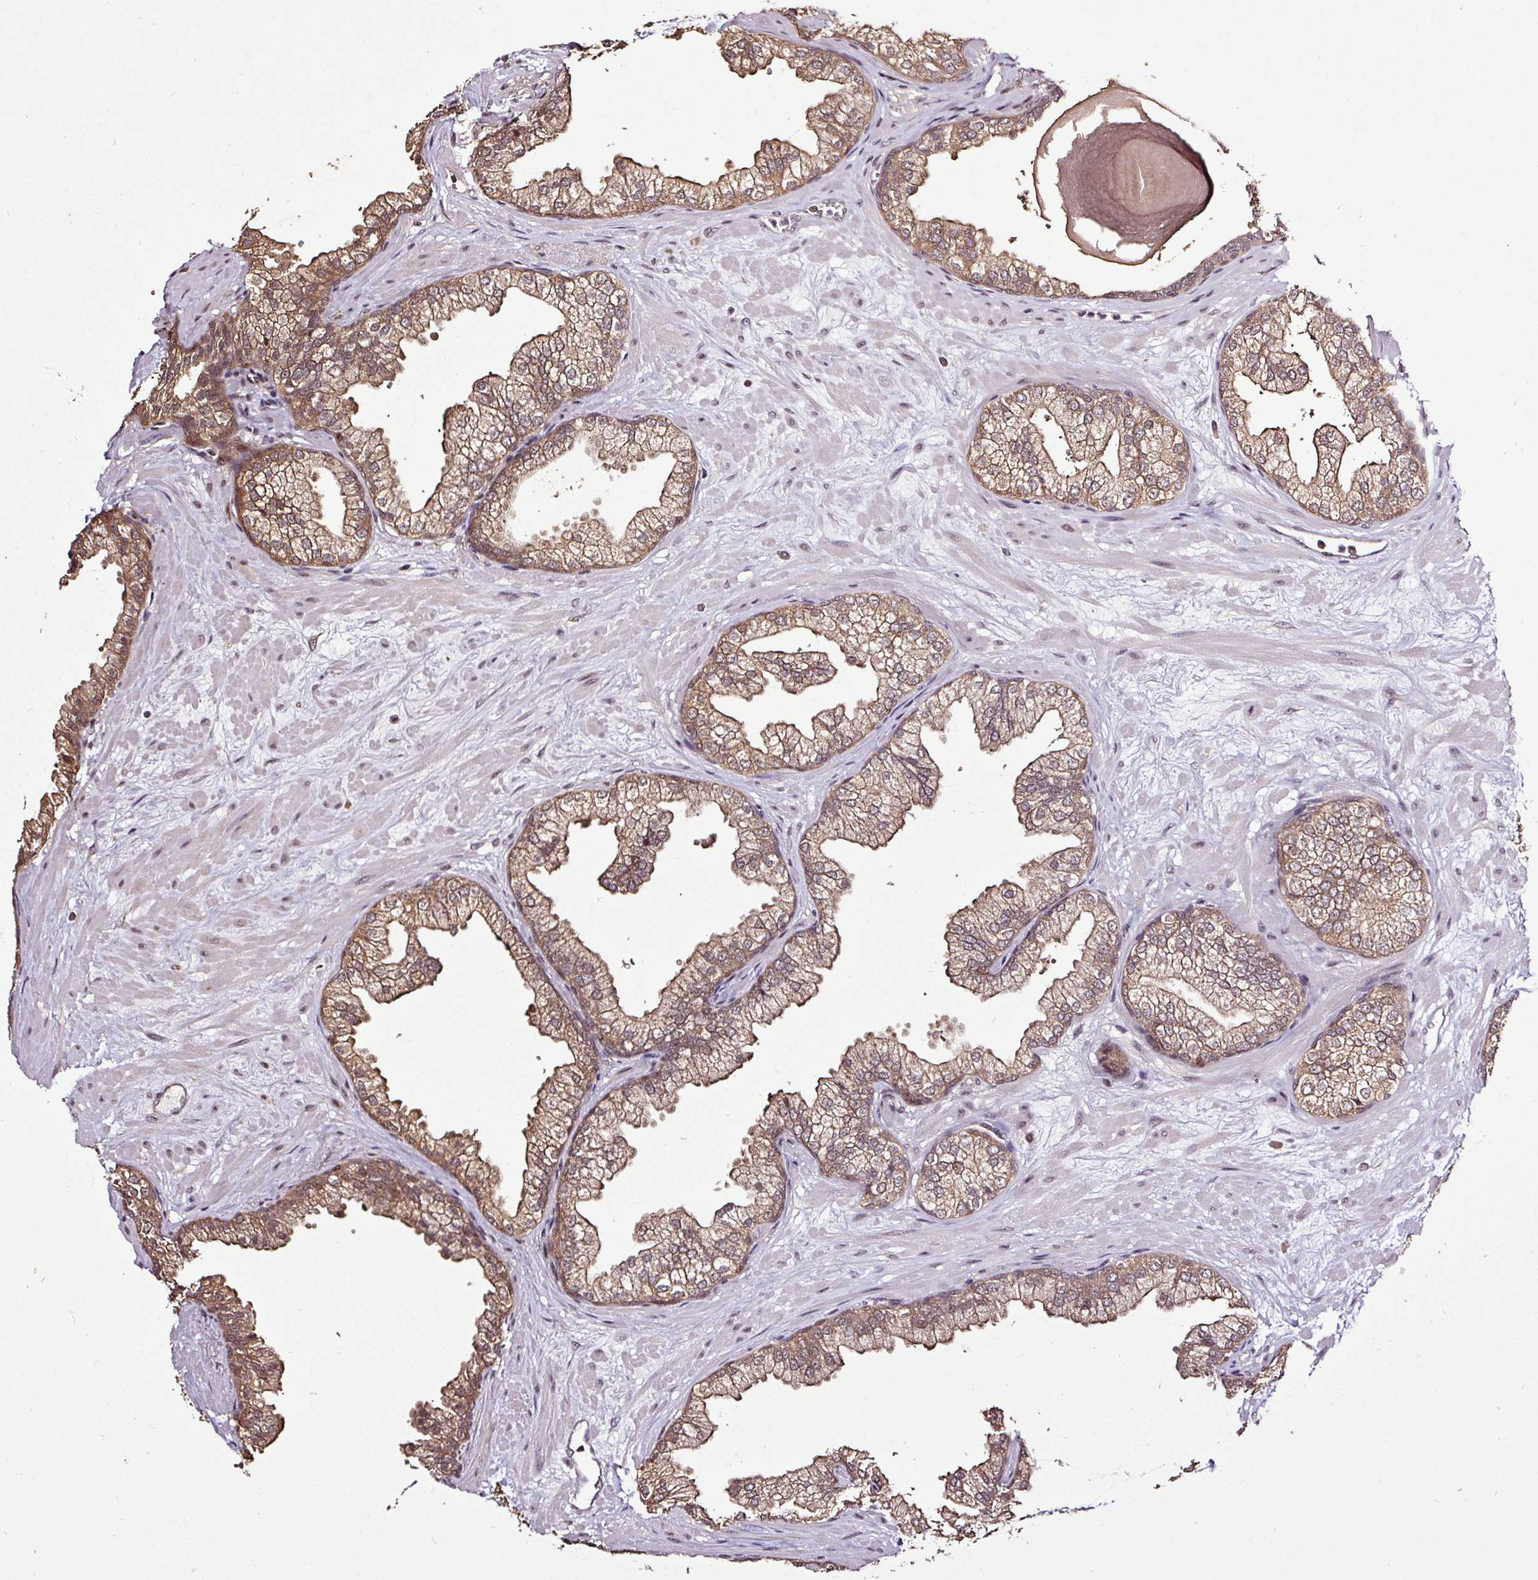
{"staining": {"intensity": "moderate", "quantity": ">75%", "location": "cytoplasmic/membranous,nuclear"}, "tissue": "prostate", "cell_type": "Glandular cells", "image_type": "normal", "snomed": [{"axis": "morphology", "description": "Normal tissue, NOS"}, {"axis": "topography", "description": "Prostate"}, {"axis": "topography", "description": "Peripheral nerve tissue"}], "caption": "Immunohistochemistry (IHC) of benign prostate shows medium levels of moderate cytoplasmic/membranous,nuclear positivity in approximately >75% of glandular cells. The staining was performed using DAB (3,3'-diaminobenzidine) to visualize the protein expression in brown, while the nuclei were stained in blue with hematoxylin (Magnification: 20x).", "gene": "ITPKC", "patient": {"sex": "male", "age": 61}}